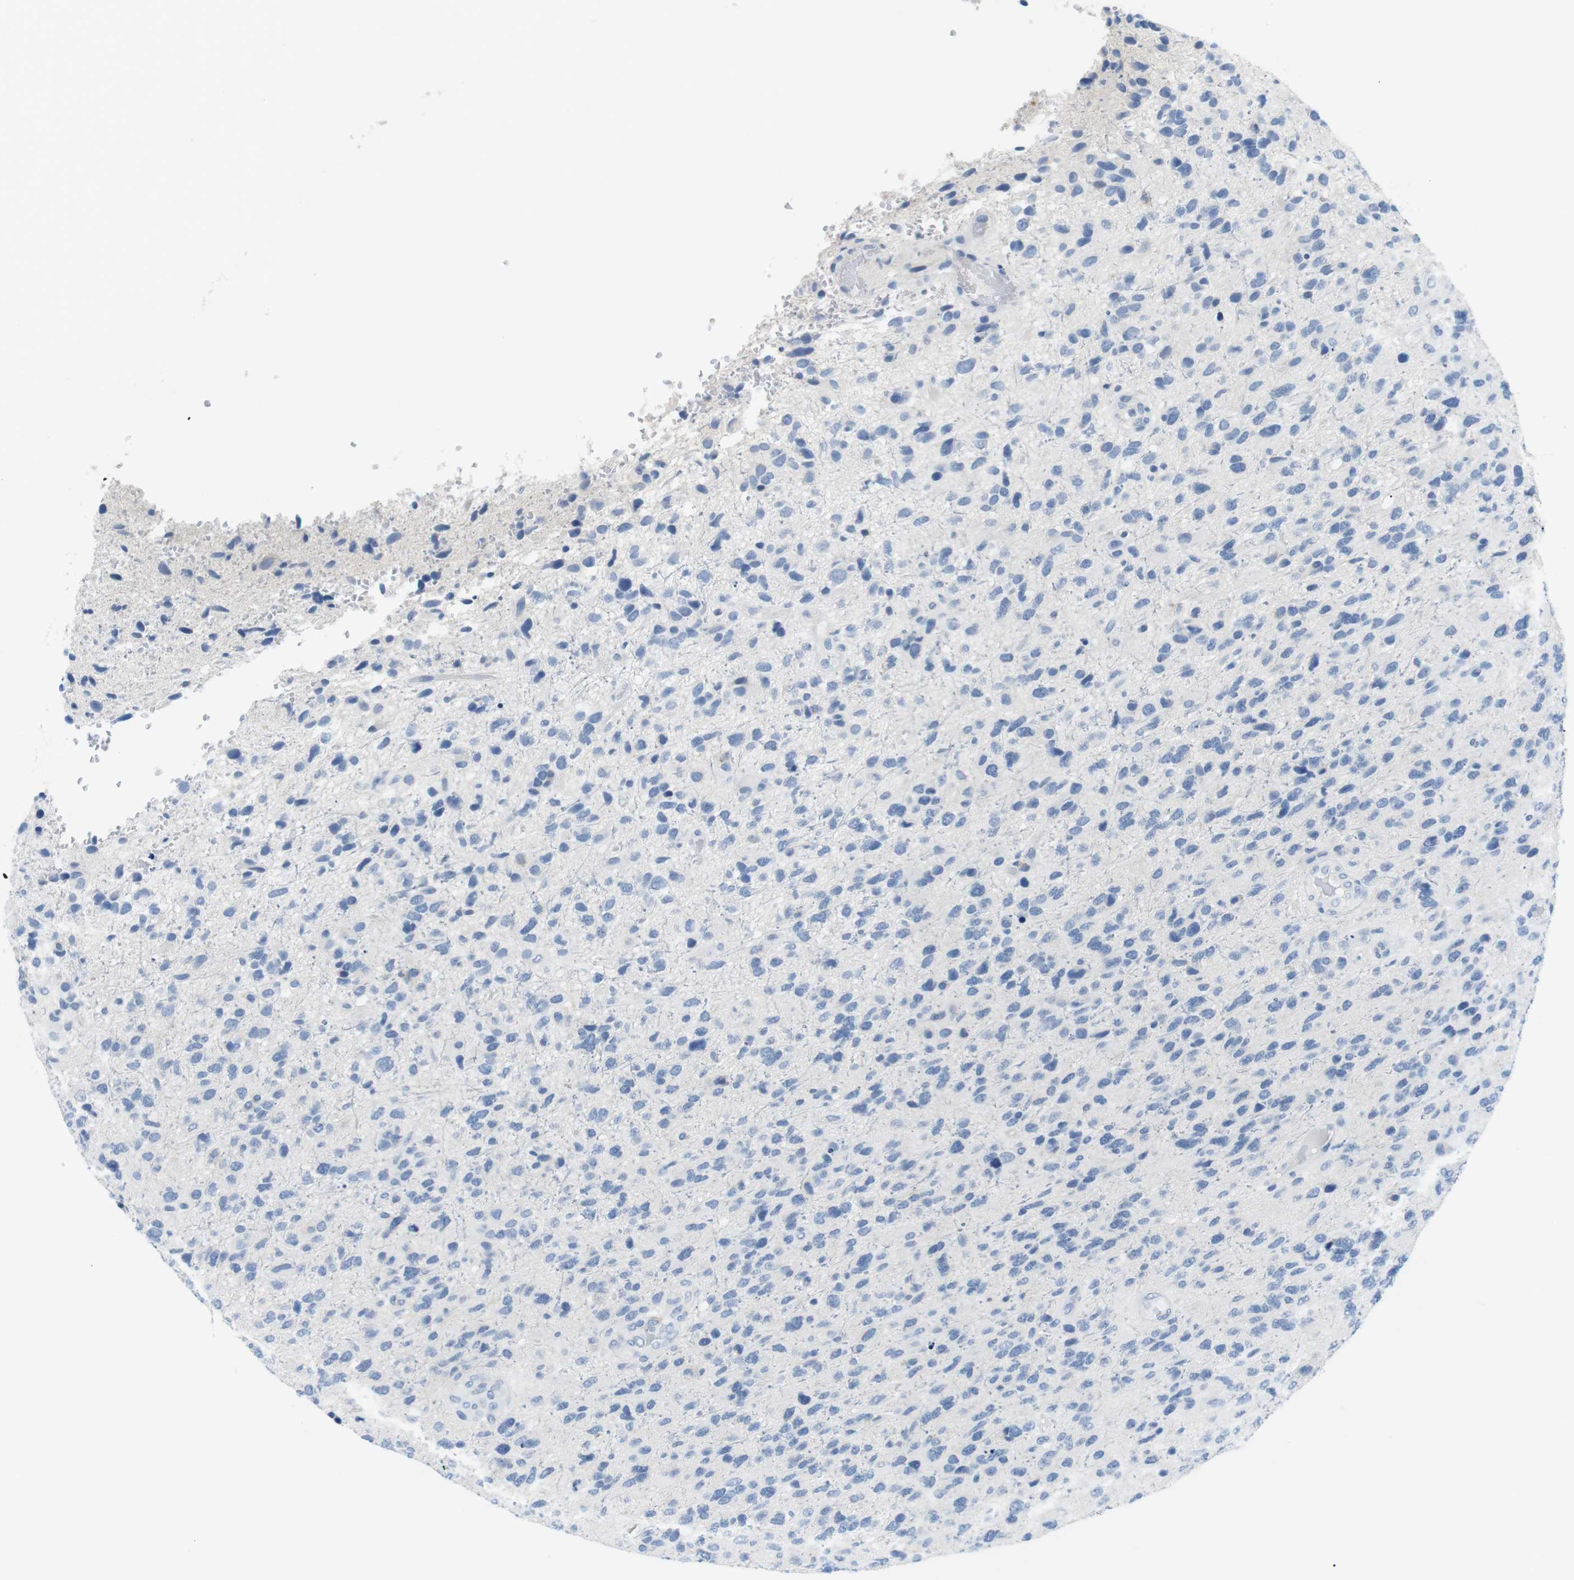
{"staining": {"intensity": "negative", "quantity": "none", "location": "none"}, "tissue": "glioma", "cell_type": "Tumor cells", "image_type": "cancer", "snomed": [{"axis": "morphology", "description": "Glioma, malignant, High grade"}, {"axis": "topography", "description": "Brain"}], "caption": "Immunohistochemistry (IHC) of human malignant glioma (high-grade) exhibits no expression in tumor cells.", "gene": "TNFRSF4", "patient": {"sex": "female", "age": 58}}